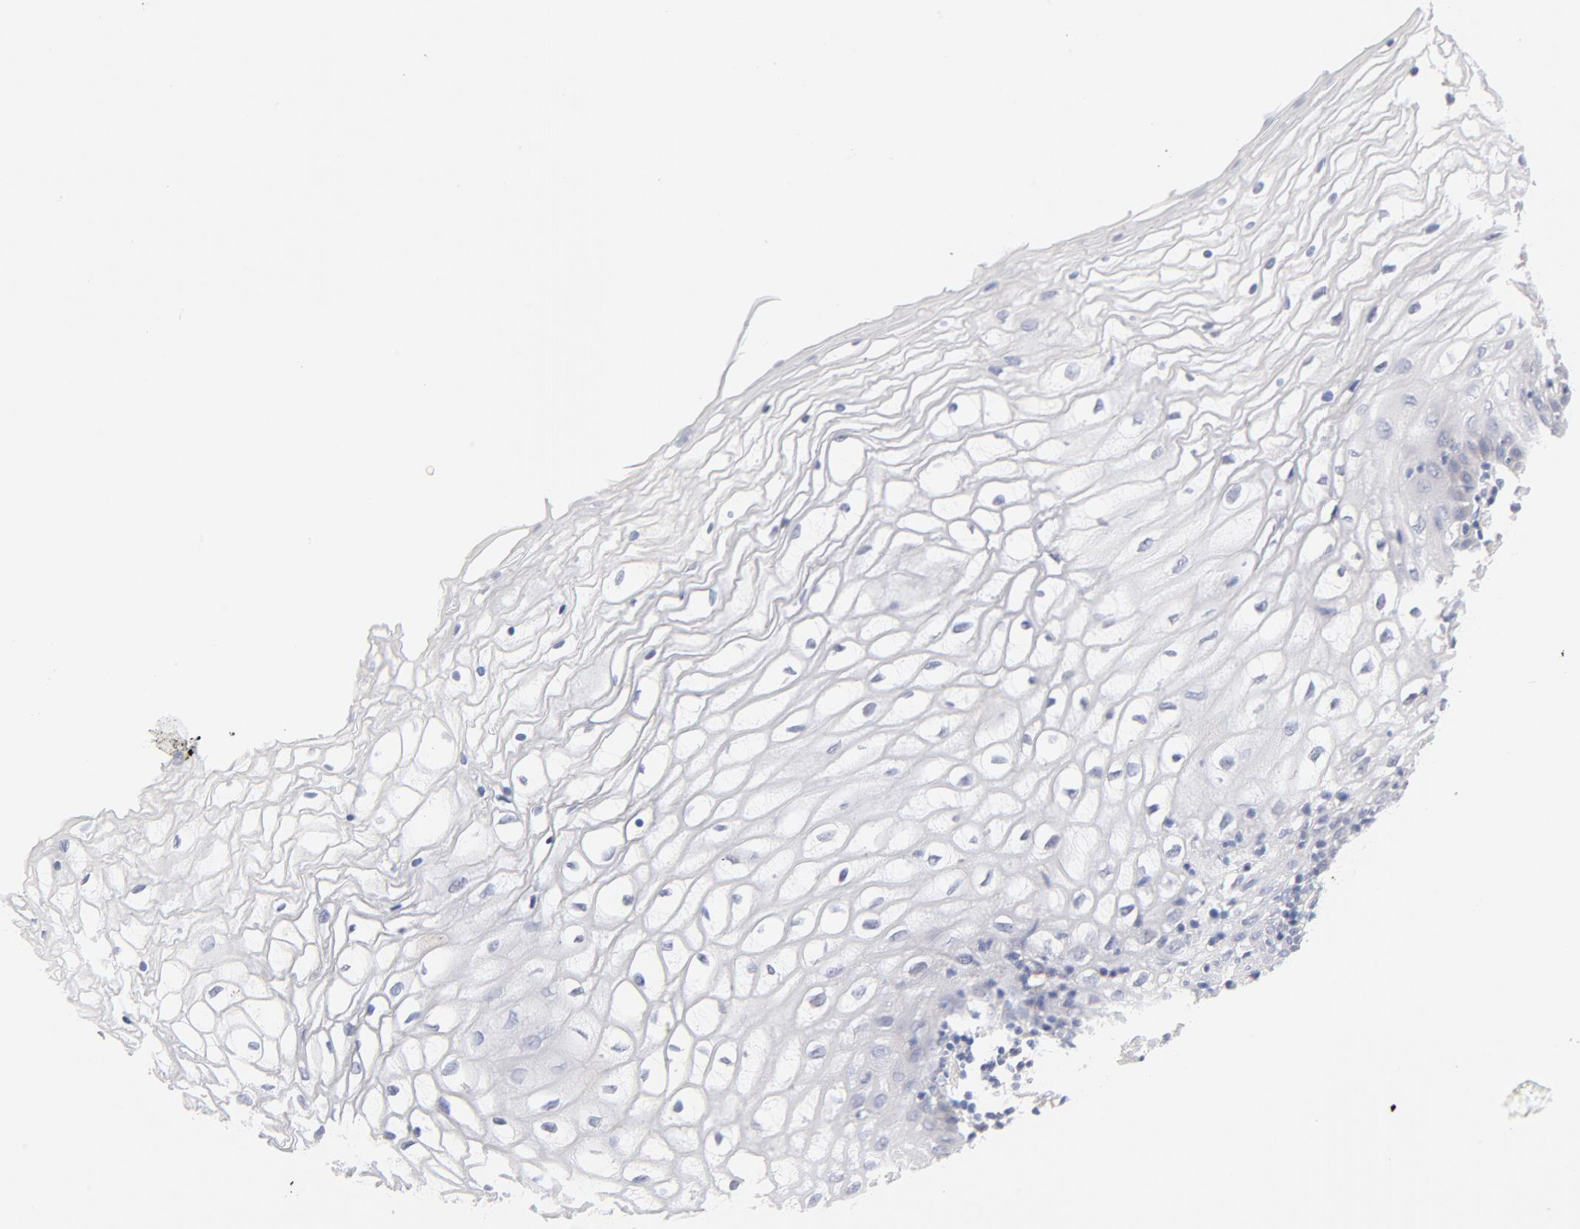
{"staining": {"intensity": "negative", "quantity": "none", "location": "none"}, "tissue": "vagina", "cell_type": "Squamous epithelial cells", "image_type": "normal", "snomed": [{"axis": "morphology", "description": "Normal tissue, NOS"}, {"axis": "topography", "description": "Vagina"}], "caption": "Micrograph shows no protein positivity in squamous epithelial cells of unremarkable vagina.", "gene": "MTERF2", "patient": {"sex": "female", "age": 34}}